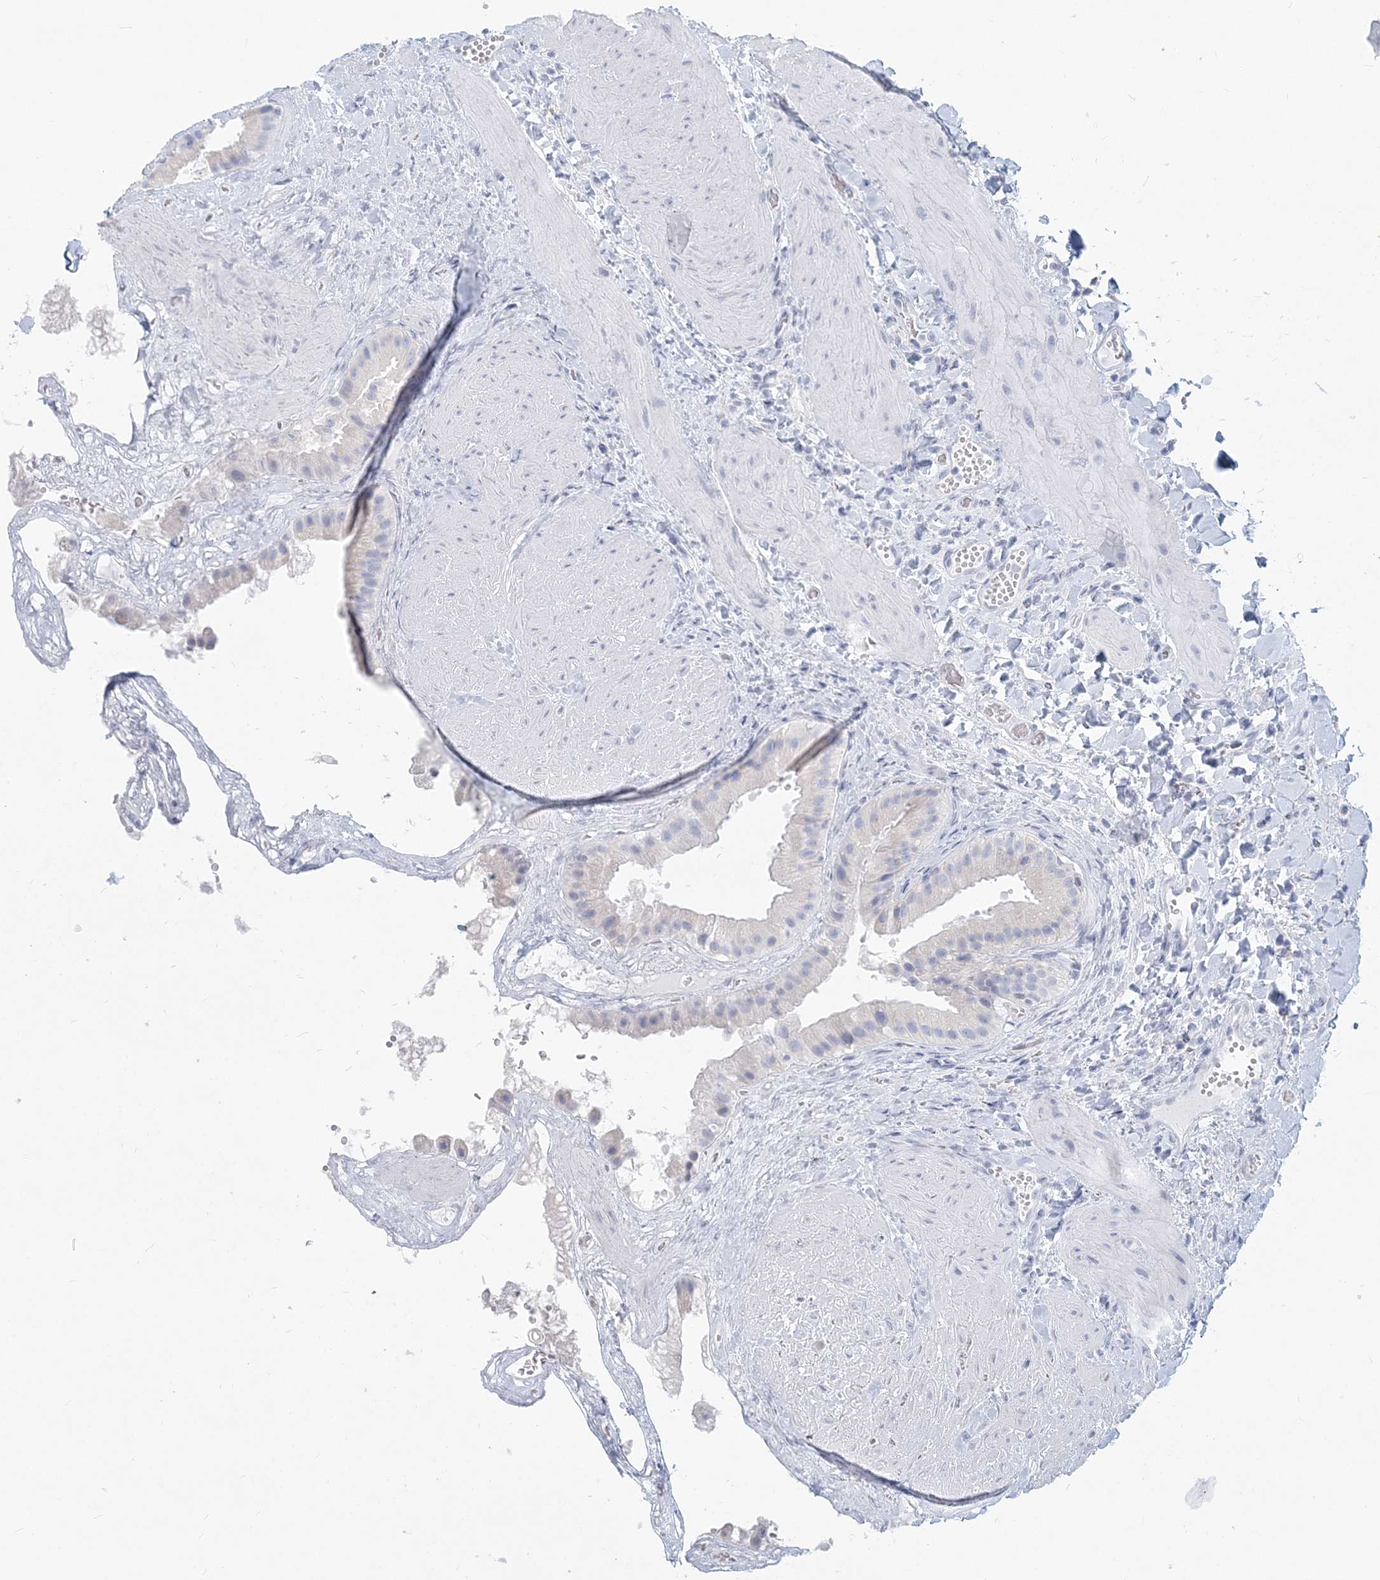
{"staining": {"intensity": "negative", "quantity": "none", "location": "none"}, "tissue": "gallbladder", "cell_type": "Glandular cells", "image_type": "normal", "snomed": [{"axis": "morphology", "description": "Normal tissue, NOS"}, {"axis": "topography", "description": "Gallbladder"}], "caption": "IHC micrograph of unremarkable human gallbladder stained for a protein (brown), which displays no staining in glandular cells.", "gene": "CSN1S1", "patient": {"sex": "male", "age": 55}}